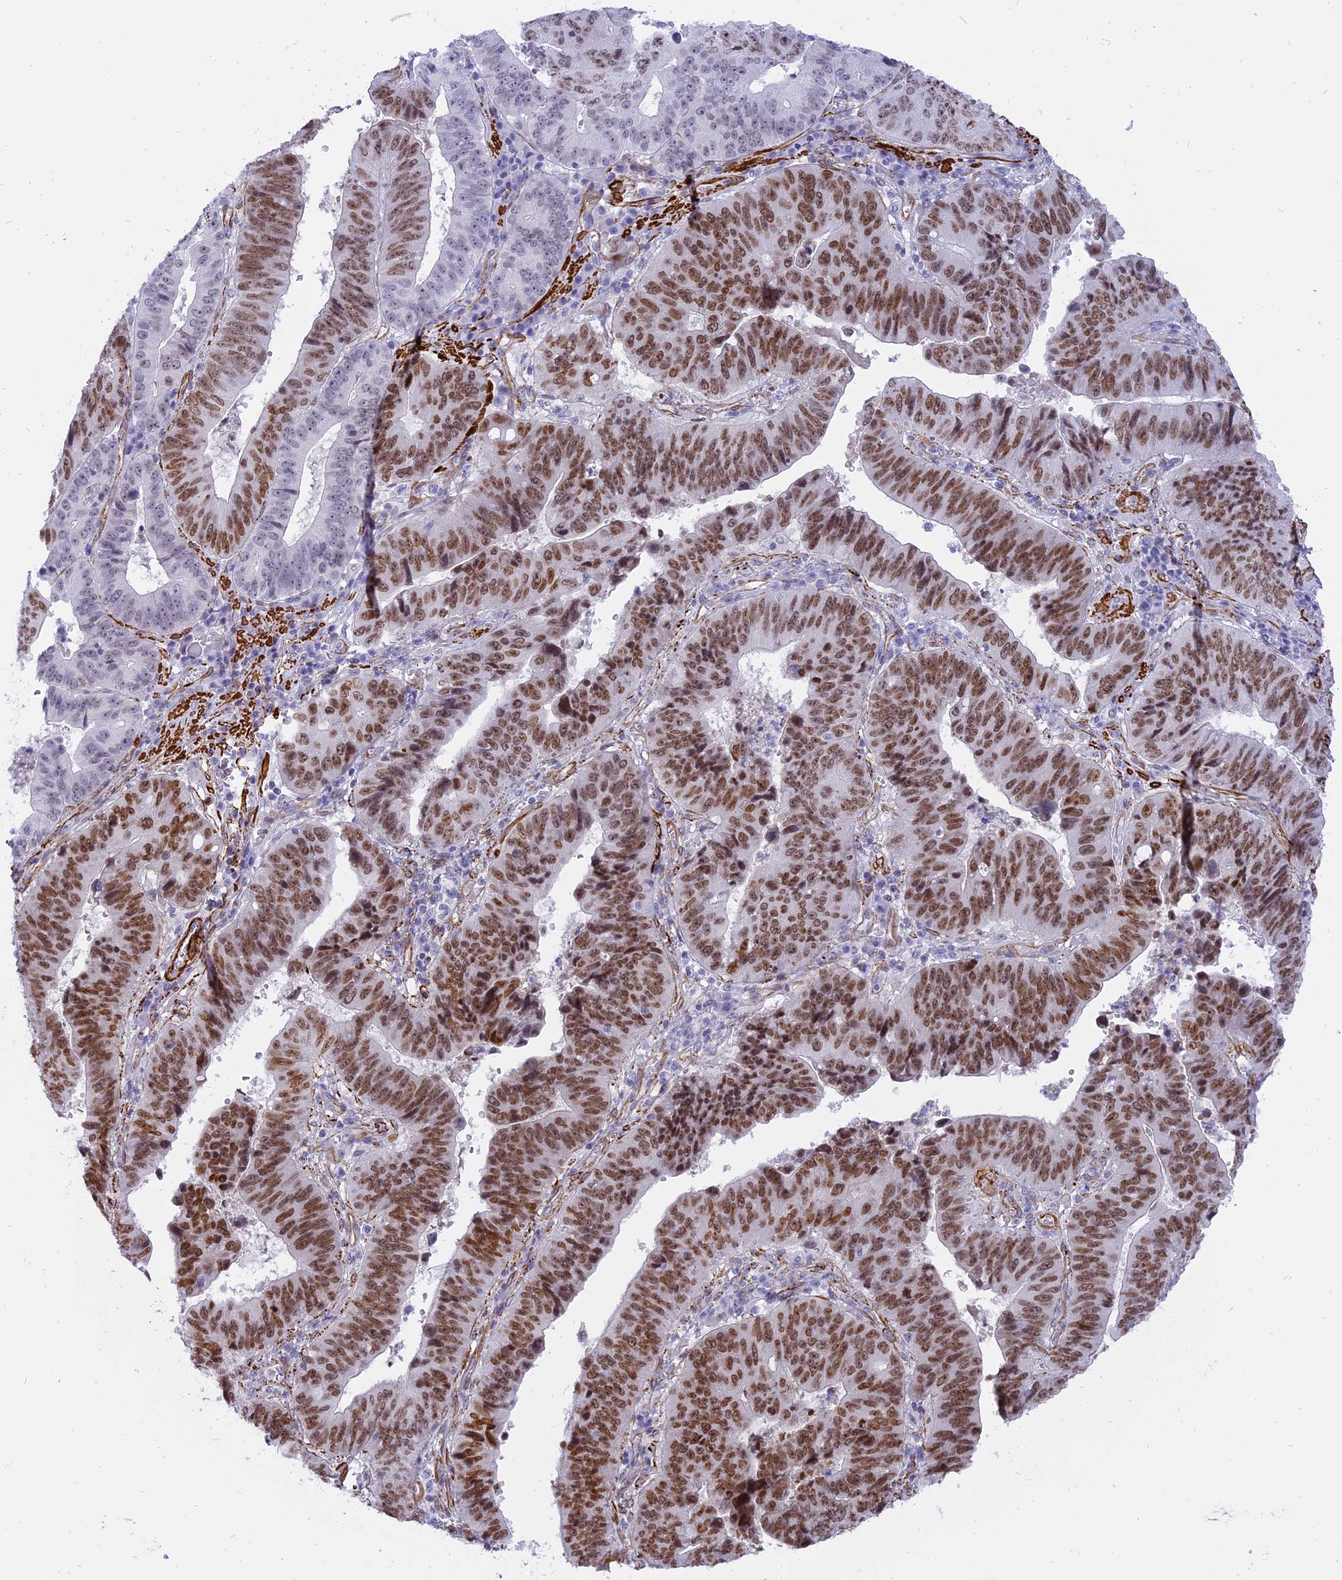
{"staining": {"intensity": "strong", "quantity": ">75%", "location": "nuclear"}, "tissue": "stomach cancer", "cell_type": "Tumor cells", "image_type": "cancer", "snomed": [{"axis": "morphology", "description": "Adenocarcinoma, NOS"}, {"axis": "topography", "description": "Stomach"}], "caption": "An image of human adenocarcinoma (stomach) stained for a protein demonstrates strong nuclear brown staining in tumor cells.", "gene": "CENPV", "patient": {"sex": "male", "age": 59}}